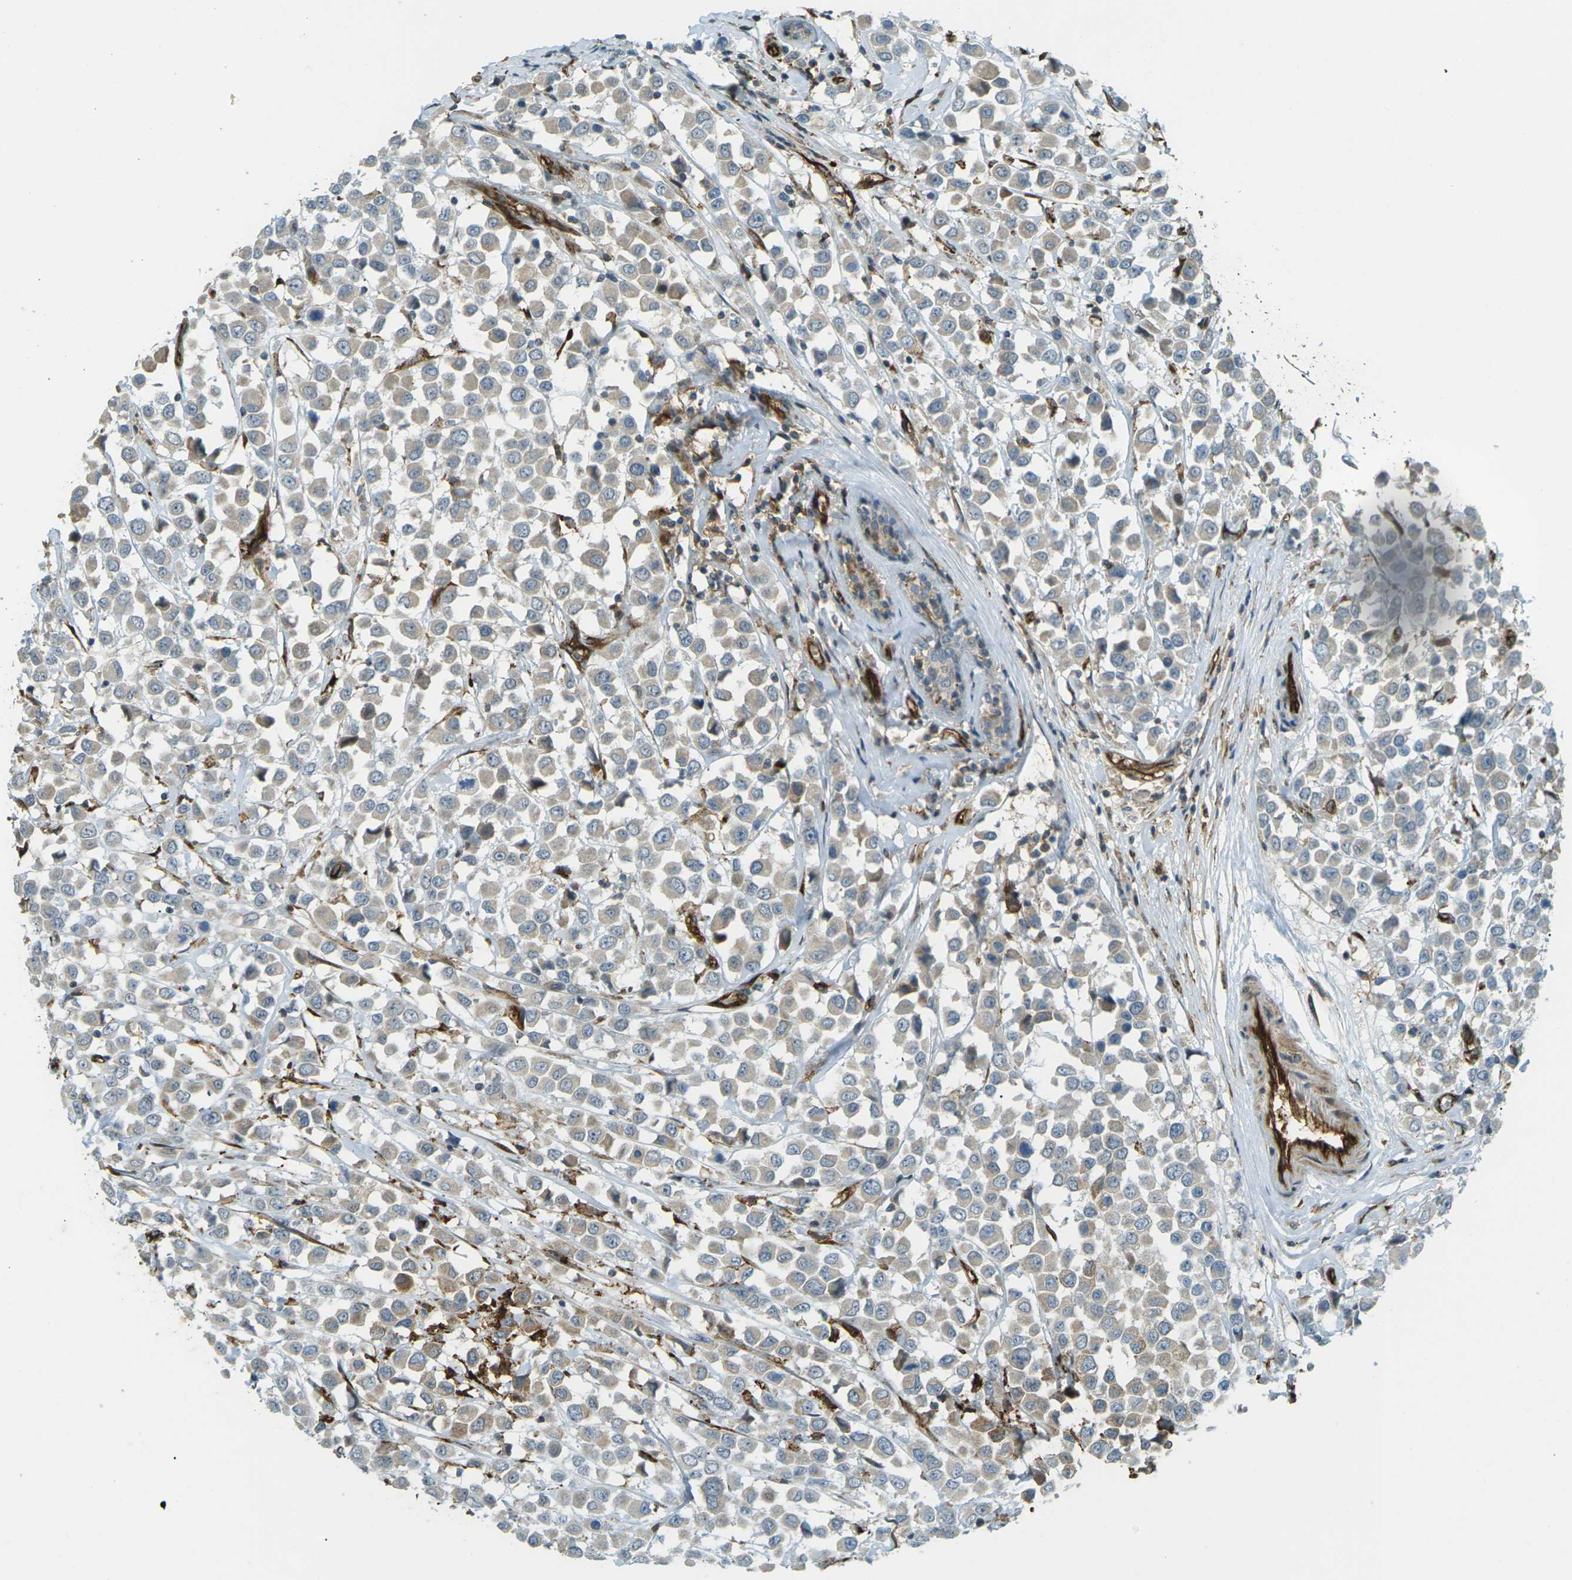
{"staining": {"intensity": "weak", "quantity": ">75%", "location": "cytoplasmic/membranous"}, "tissue": "breast cancer", "cell_type": "Tumor cells", "image_type": "cancer", "snomed": [{"axis": "morphology", "description": "Duct carcinoma"}, {"axis": "topography", "description": "Breast"}], "caption": "Immunohistochemical staining of human breast invasive ductal carcinoma displays low levels of weak cytoplasmic/membranous expression in about >75% of tumor cells.", "gene": "S1PR1", "patient": {"sex": "female", "age": 61}}